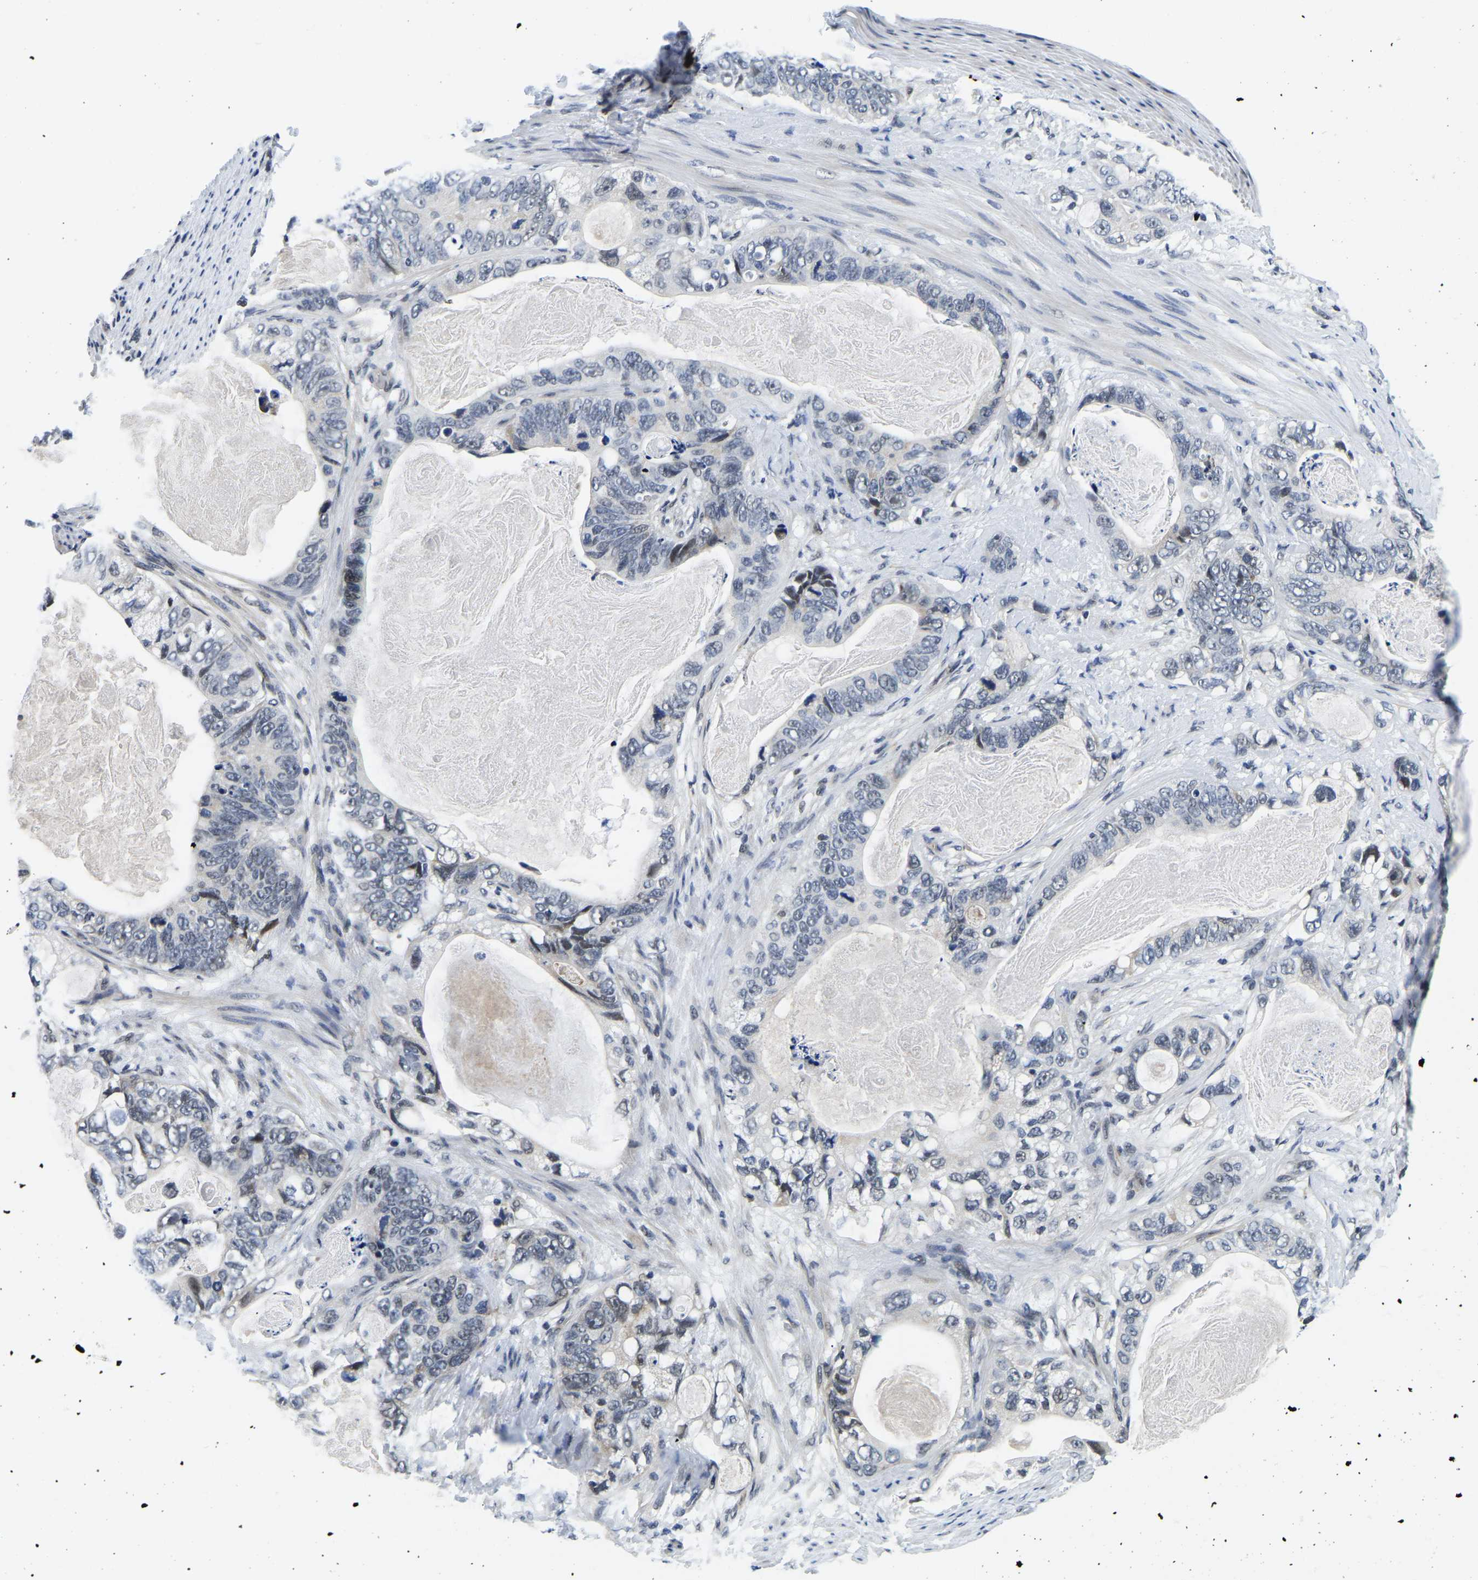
{"staining": {"intensity": "negative", "quantity": "none", "location": "none"}, "tissue": "stomach cancer", "cell_type": "Tumor cells", "image_type": "cancer", "snomed": [{"axis": "morphology", "description": "Normal tissue, NOS"}, {"axis": "morphology", "description": "Adenocarcinoma, NOS"}, {"axis": "topography", "description": "Stomach"}], "caption": "A histopathology image of stomach cancer (adenocarcinoma) stained for a protein reveals no brown staining in tumor cells.", "gene": "POLDIP3", "patient": {"sex": "female", "age": 89}}